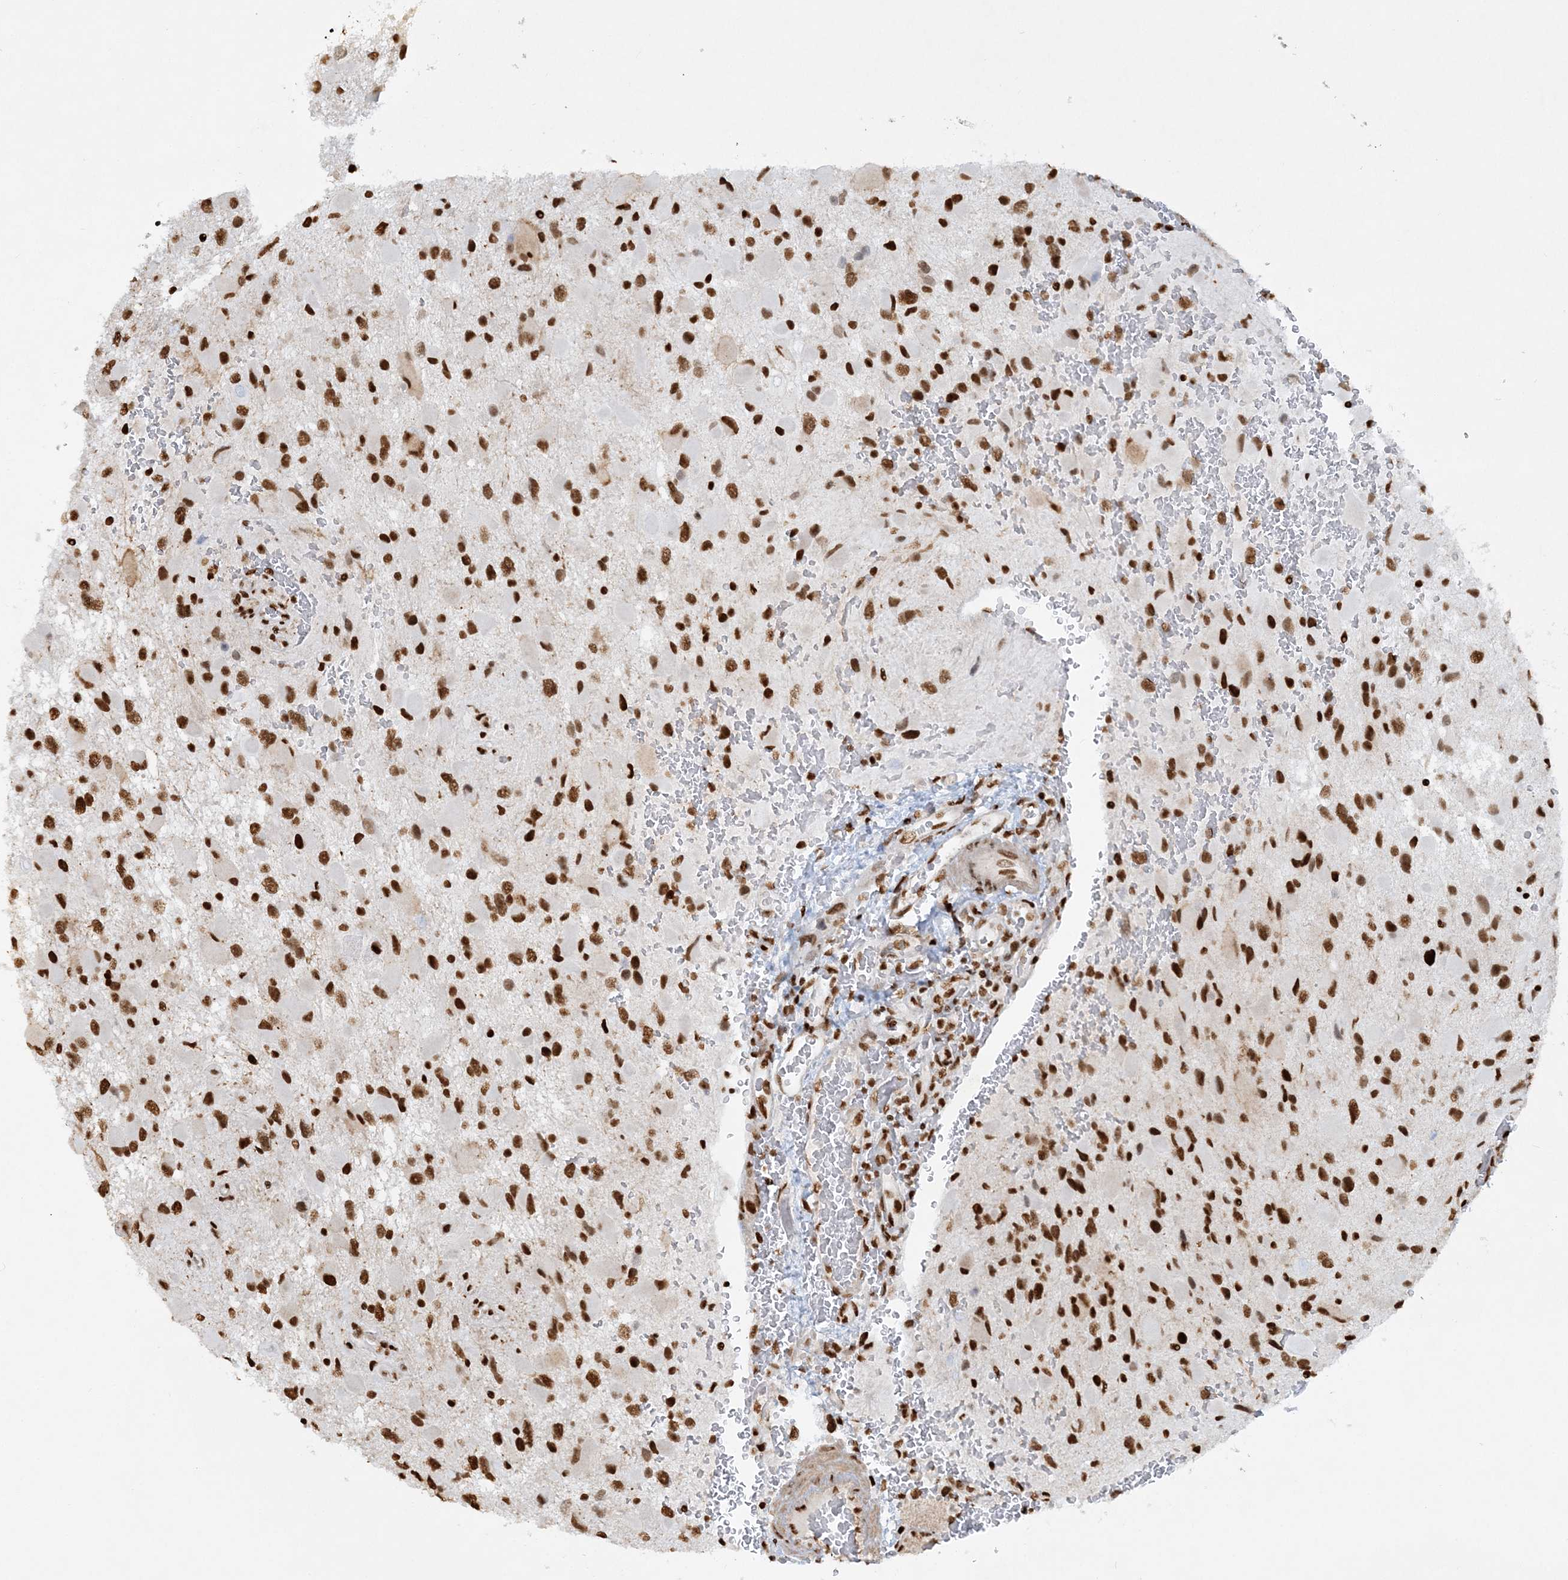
{"staining": {"intensity": "strong", "quantity": ">75%", "location": "nuclear"}, "tissue": "glioma", "cell_type": "Tumor cells", "image_type": "cancer", "snomed": [{"axis": "morphology", "description": "Glioma, malignant, High grade"}, {"axis": "topography", "description": "Brain"}], "caption": "Brown immunohistochemical staining in glioma shows strong nuclear staining in approximately >75% of tumor cells.", "gene": "DELE1", "patient": {"sex": "male", "age": 53}}